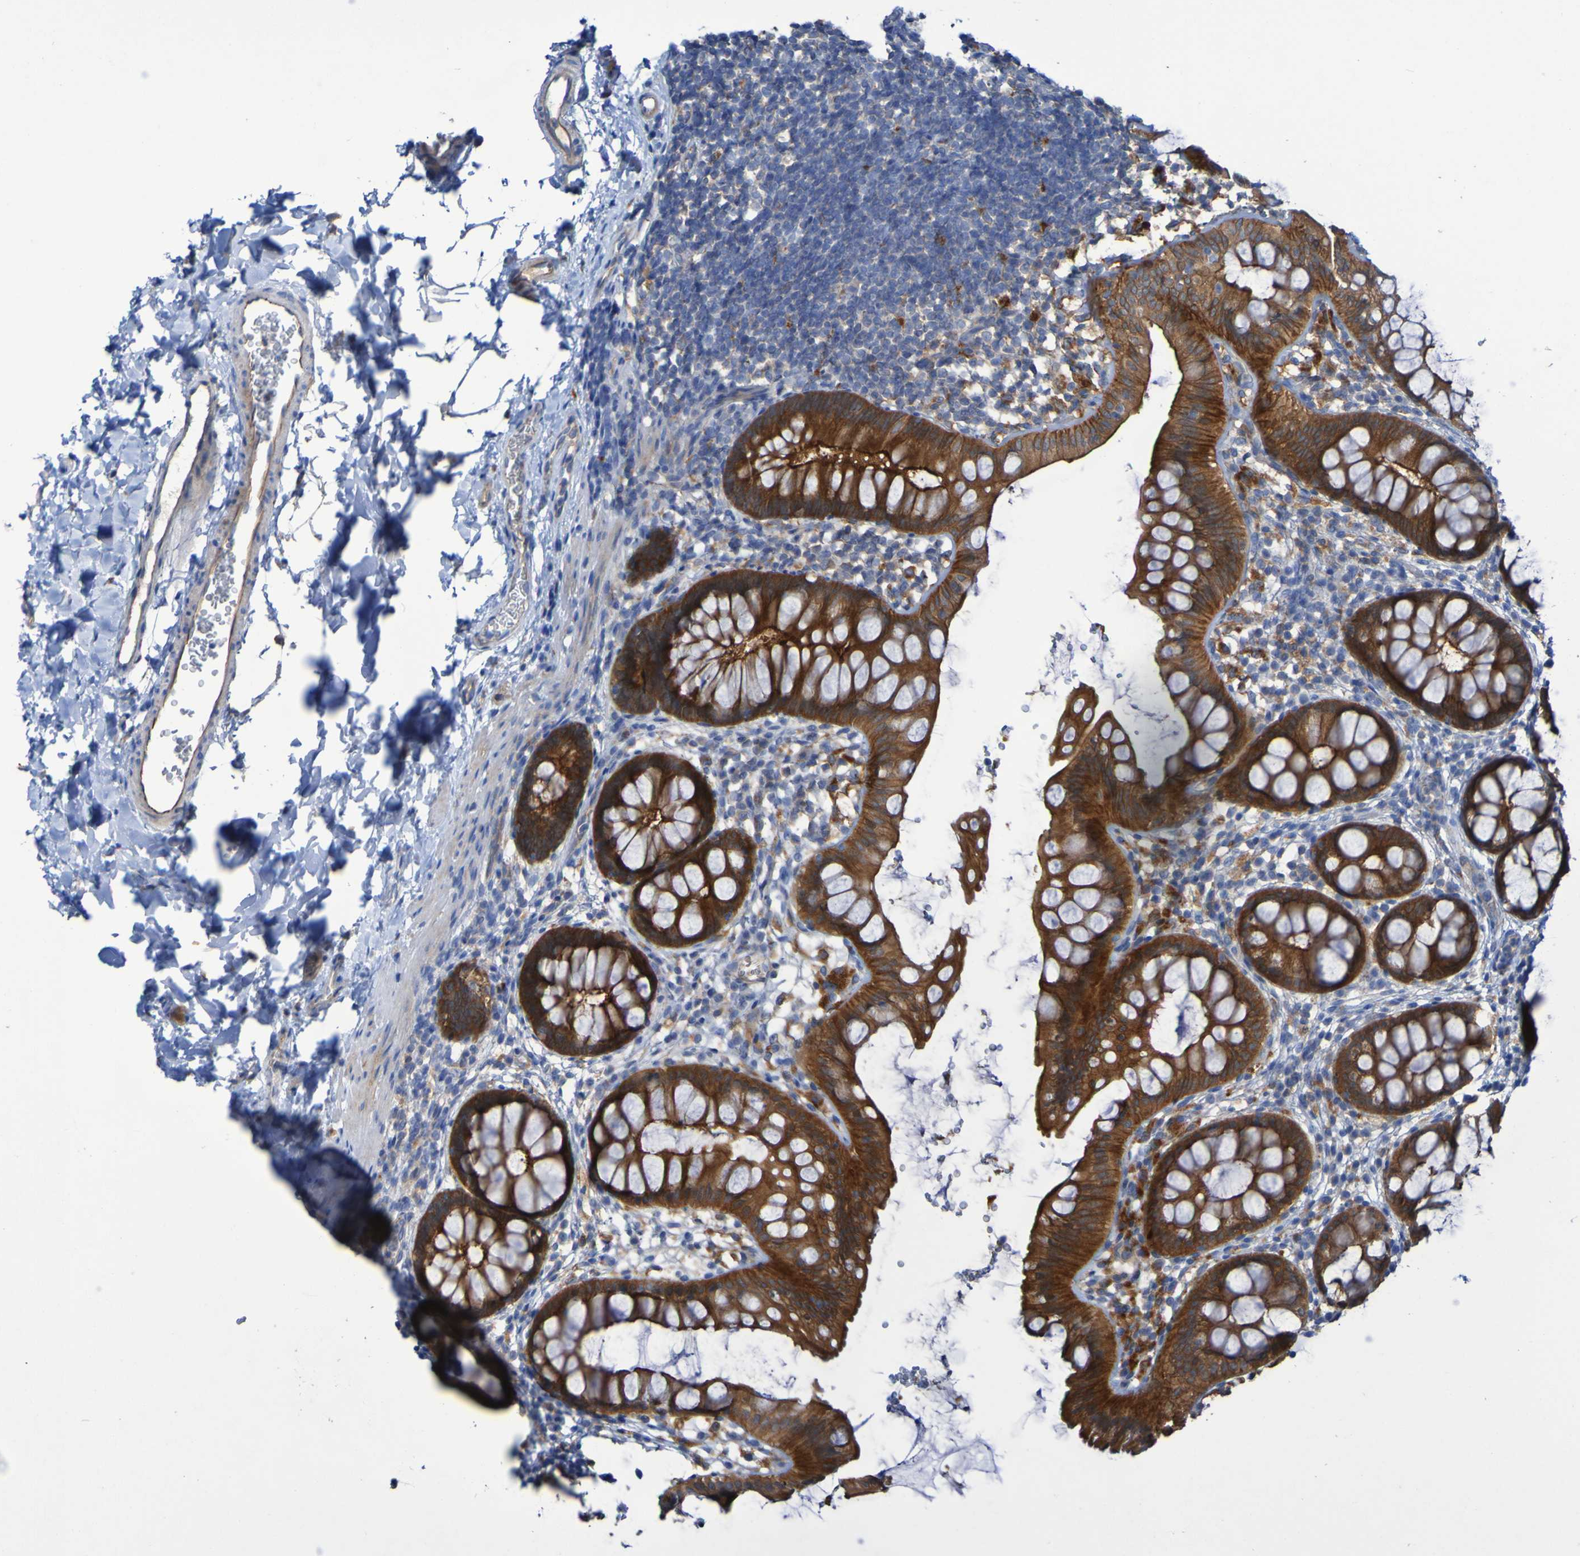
{"staining": {"intensity": "strong", "quantity": ">75%", "location": "cytoplasmic/membranous"}, "tissue": "rectum", "cell_type": "Glandular cells", "image_type": "normal", "snomed": [{"axis": "morphology", "description": "Normal tissue, NOS"}, {"axis": "topography", "description": "Rectum"}], "caption": "Immunohistochemistry histopathology image of unremarkable human rectum stained for a protein (brown), which reveals high levels of strong cytoplasmic/membranous expression in about >75% of glandular cells.", "gene": "ARHGEF16", "patient": {"sex": "female", "age": 24}}